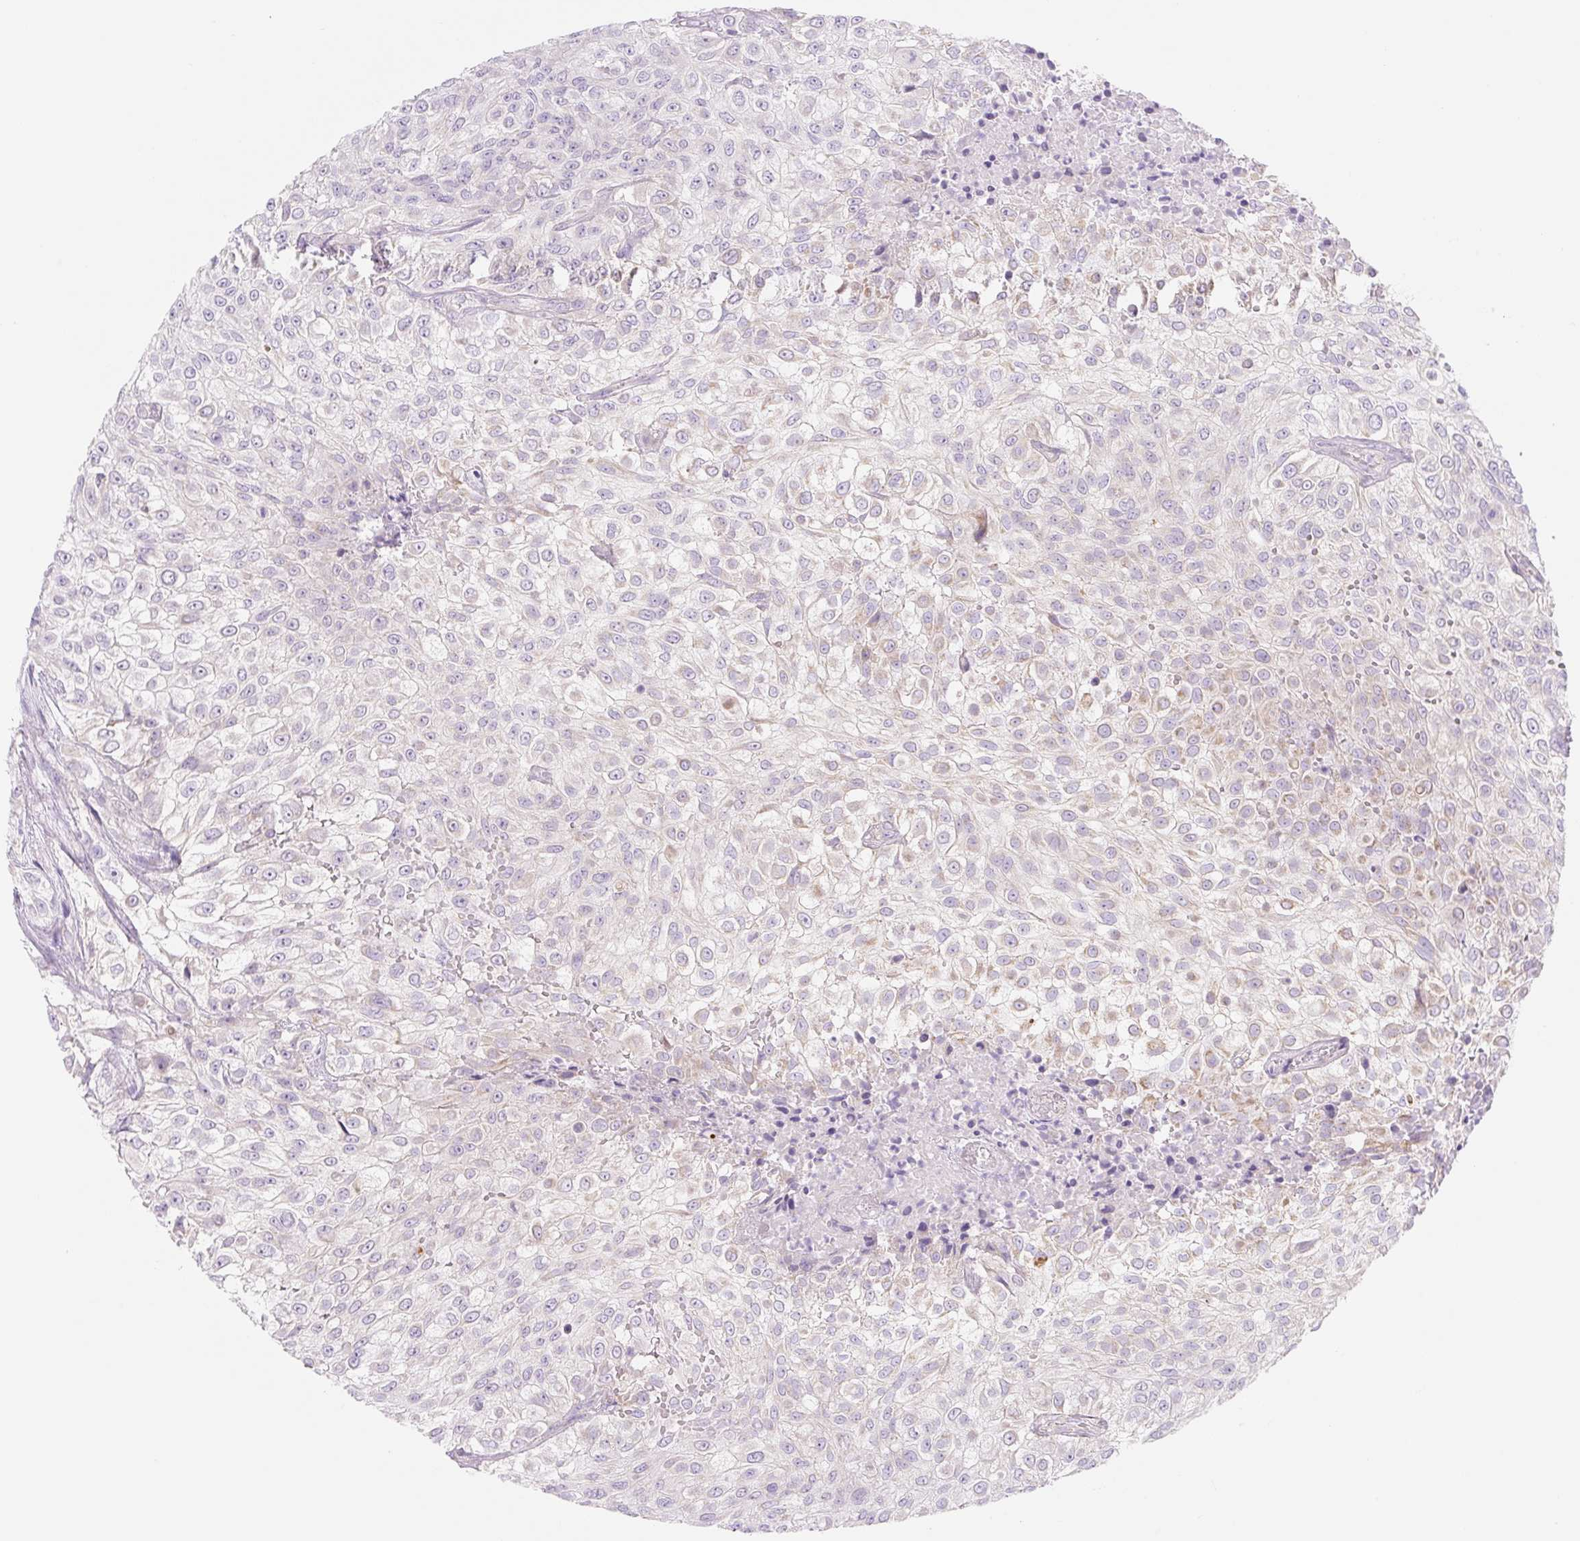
{"staining": {"intensity": "weak", "quantity": "<25%", "location": "cytoplasmic/membranous"}, "tissue": "urothelial cancer", "cell_type": "Tumor cells", "image_type": "cancer", "snomed": [{"axis": "morphology", "description": "Urothelial carcinoma, High grade"}, {"axis": "topography", "description": "Urinary bladder"}], "caption": "This is an IHC micrograph of human urothelial cancer. There is no positivity in tumor cells.", "gene": "FOCAD", "patient": {"sex": "male", "age": 56}}